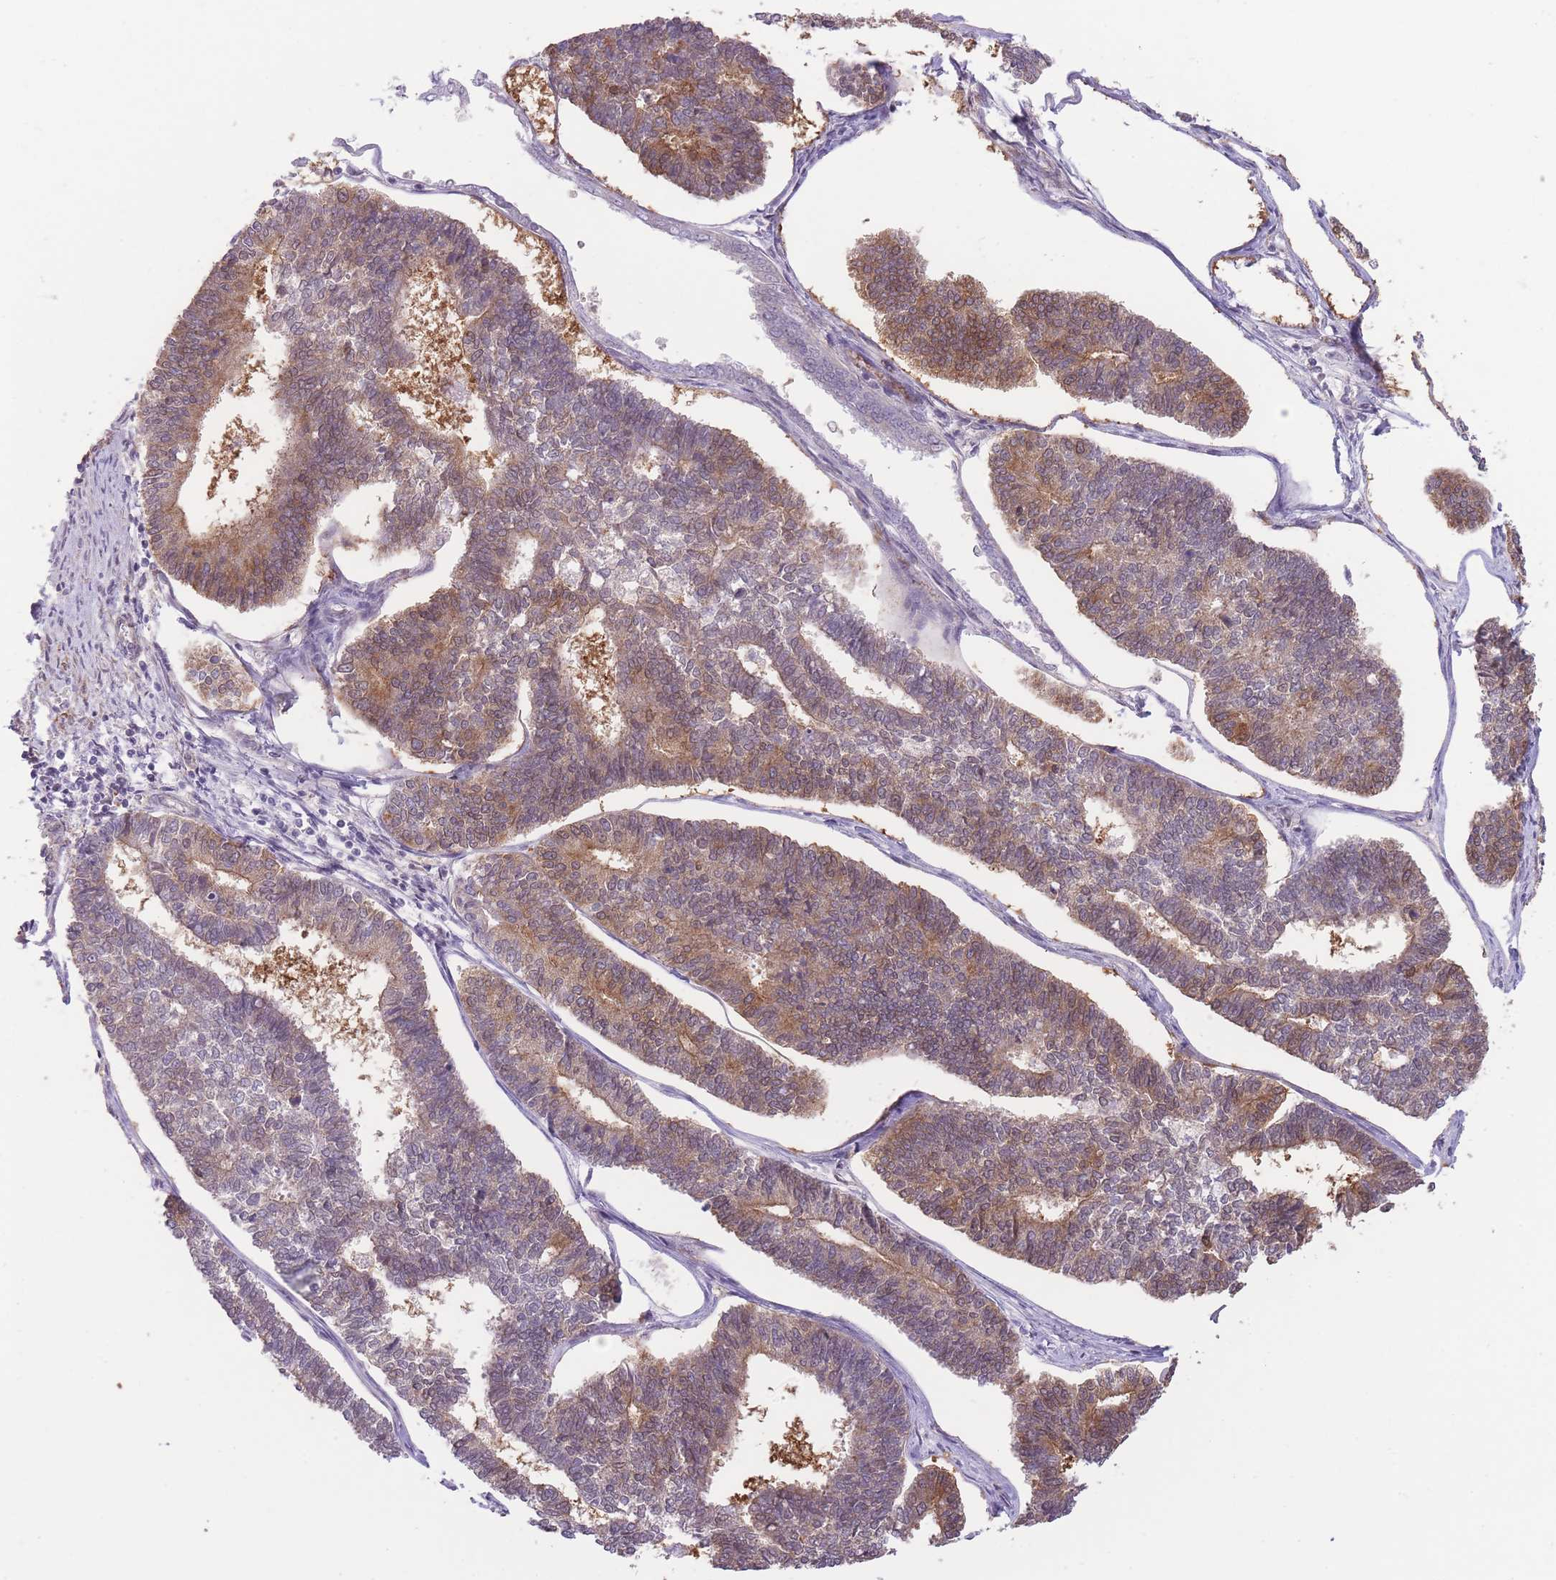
{"staining": {"intensity": "moderate", "quantity": "25%-75%", "location": "cytoplasmic/membranous"}, "tissue": "endometrial cancer", "cell_type": "Tumor cells", "image_type": "cancer", "snomed": [{"axis": "morphology", "description": "Adenocarcinoma, NOS"}, {"axis": "topography", "description": "Endometrium"}], "caption": "Immunohistochemical staining of endometrial cancer (adenocarcinoma) shows medium levels of moderate cytoplasmic/membranous protein expression in approximately 25%-75% of tumor cells.", "gene": "OR11H12", "patient": {"sex": "female", "age": 70}}